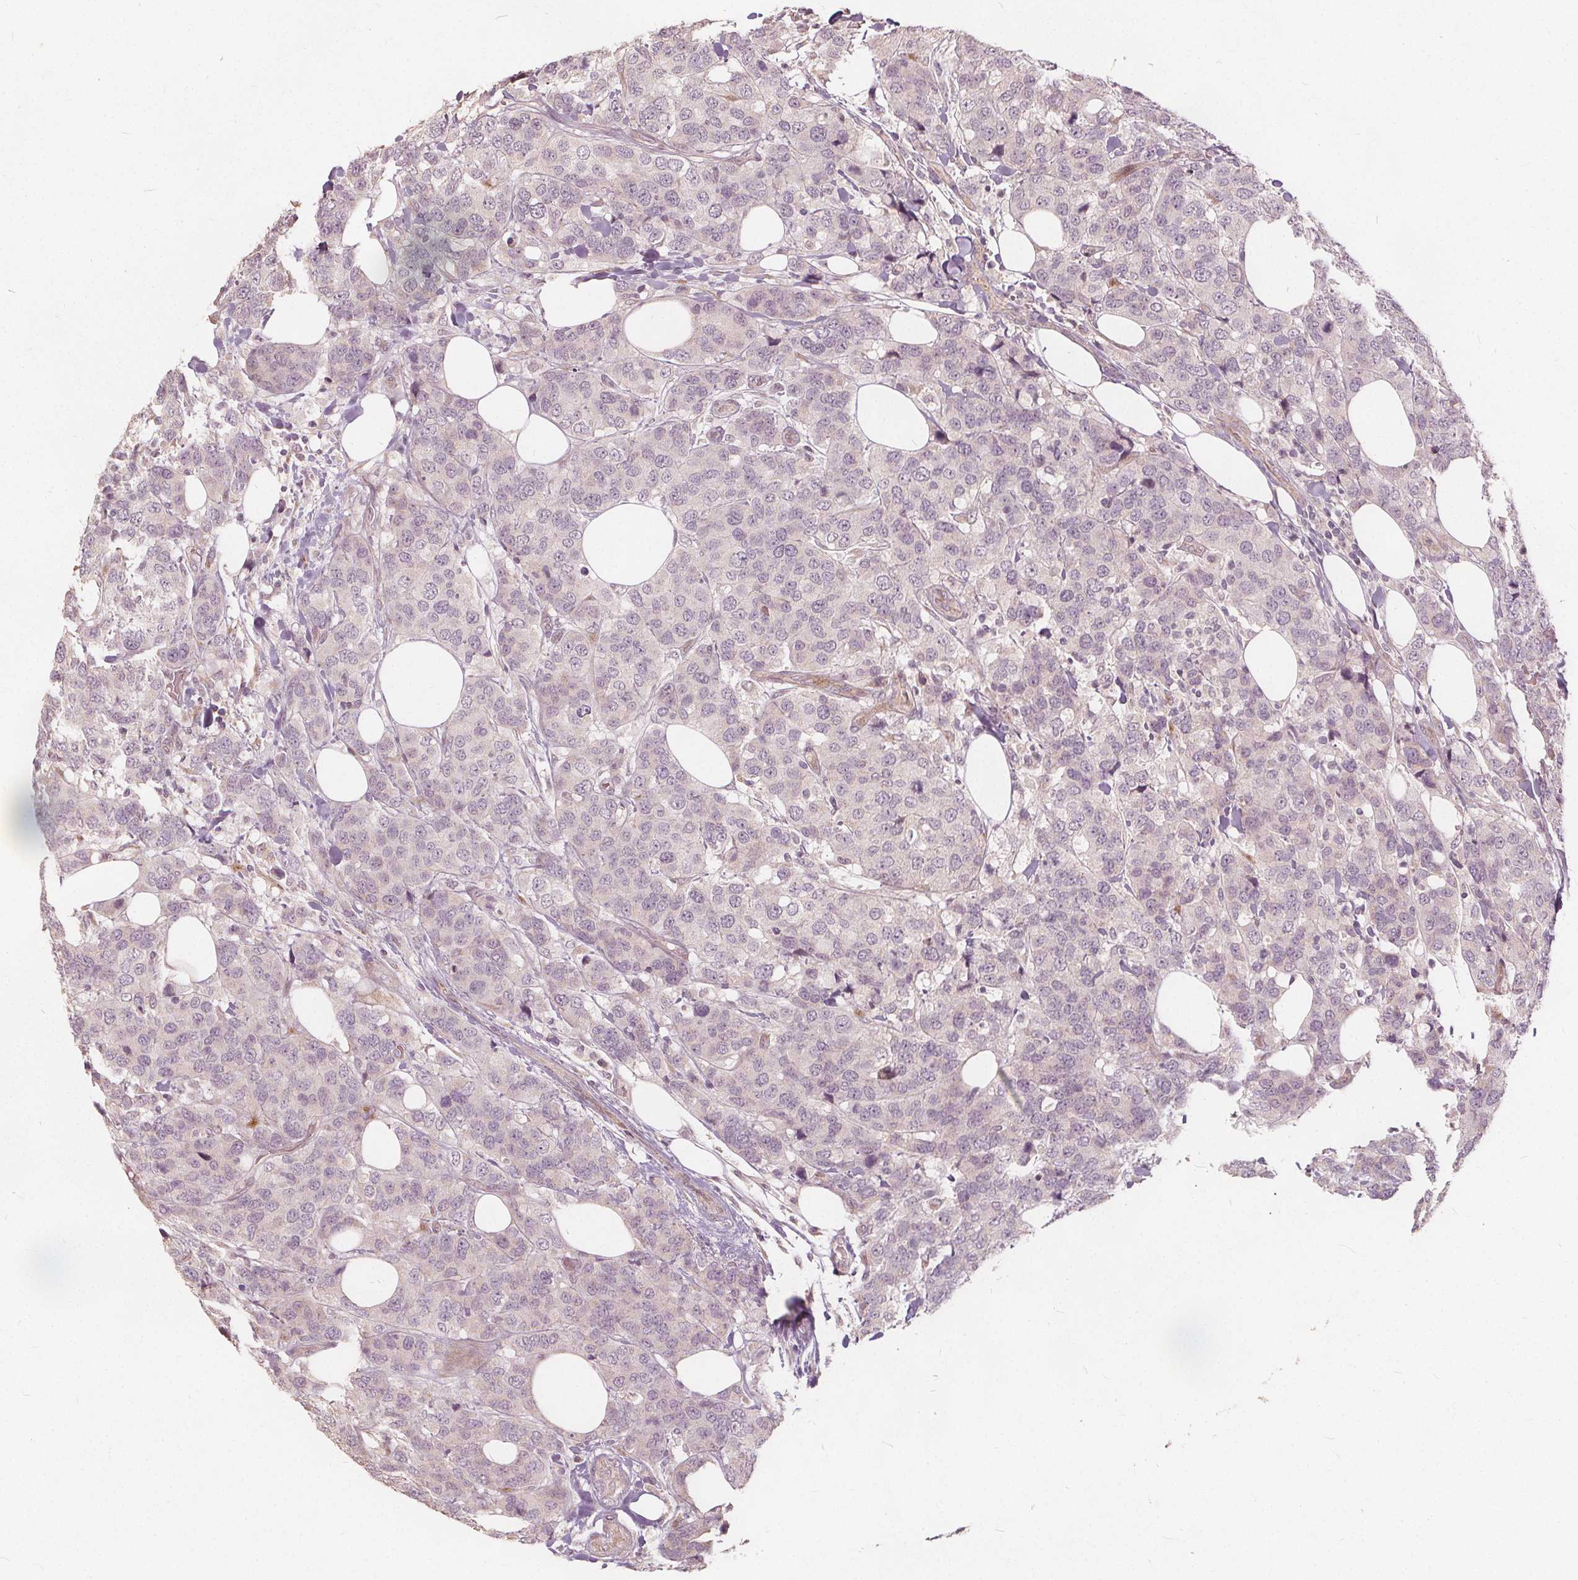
{"staining": {"intensity": "negative", "quantity": "none", "location": "none"}, "tissue": "breast cancer", "cell_type": "Tumor cells", "image_type": "cancer", "snomed": [{"axis": "morphology", "description": "Lobular carcinoma"}, {"axis": "topography", "description": "Breast"}], "caption": "A high-resolution photomicrograph shows IHC staining of breast lobular carcinoma, which reveals no significant positivity in tumor cells.", "gene": "PTPRT", "patient": {"sex": "female", "age": 59}}